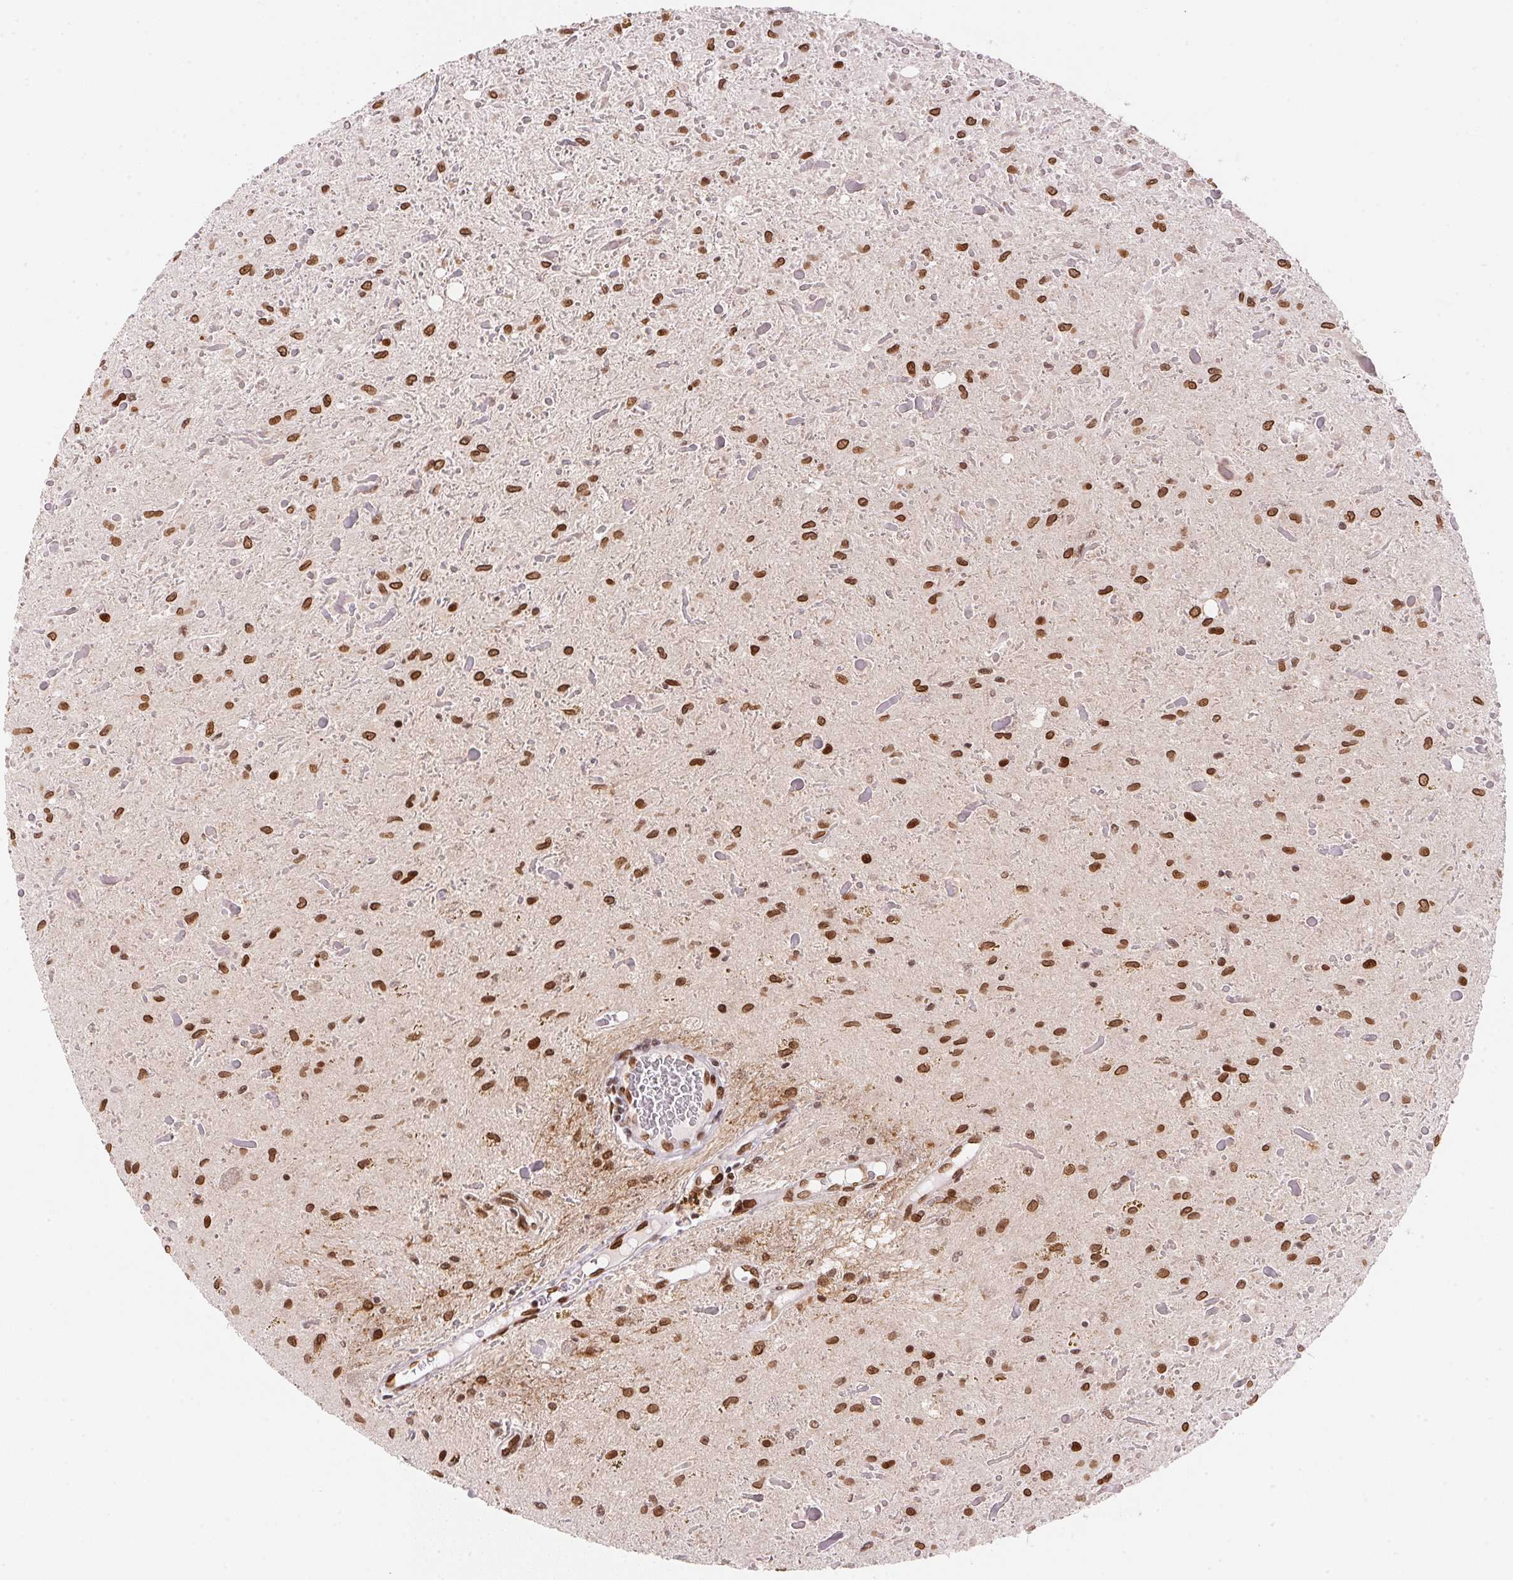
{"staining": {"intensity": "strong", "quantity": ">75%", "location": "nuclear"}, "tissue": "glioma", "cell_type": "Tumor cells", "image_type": "cancer", "snomed": [{"axis": "morphology", "description": "Glioma, malignant, Low grade"}, {"axis": "topography", "description": "Cerebellum"}], "caption": "High-magnification brightfield microscopy of malignant glioma (low-grade) stained with DAB (3,3'-diaminobenzidine) (brown) and counterstained with hematoxylin (blue). tumor cells exhibit strong nuclear staining is identified in about>75% of cells. The protein is shown in brown color, while the nuclei are stained blue.", "gene": "SAP30BP", "patient": {"sex": "female", "age": 14}}